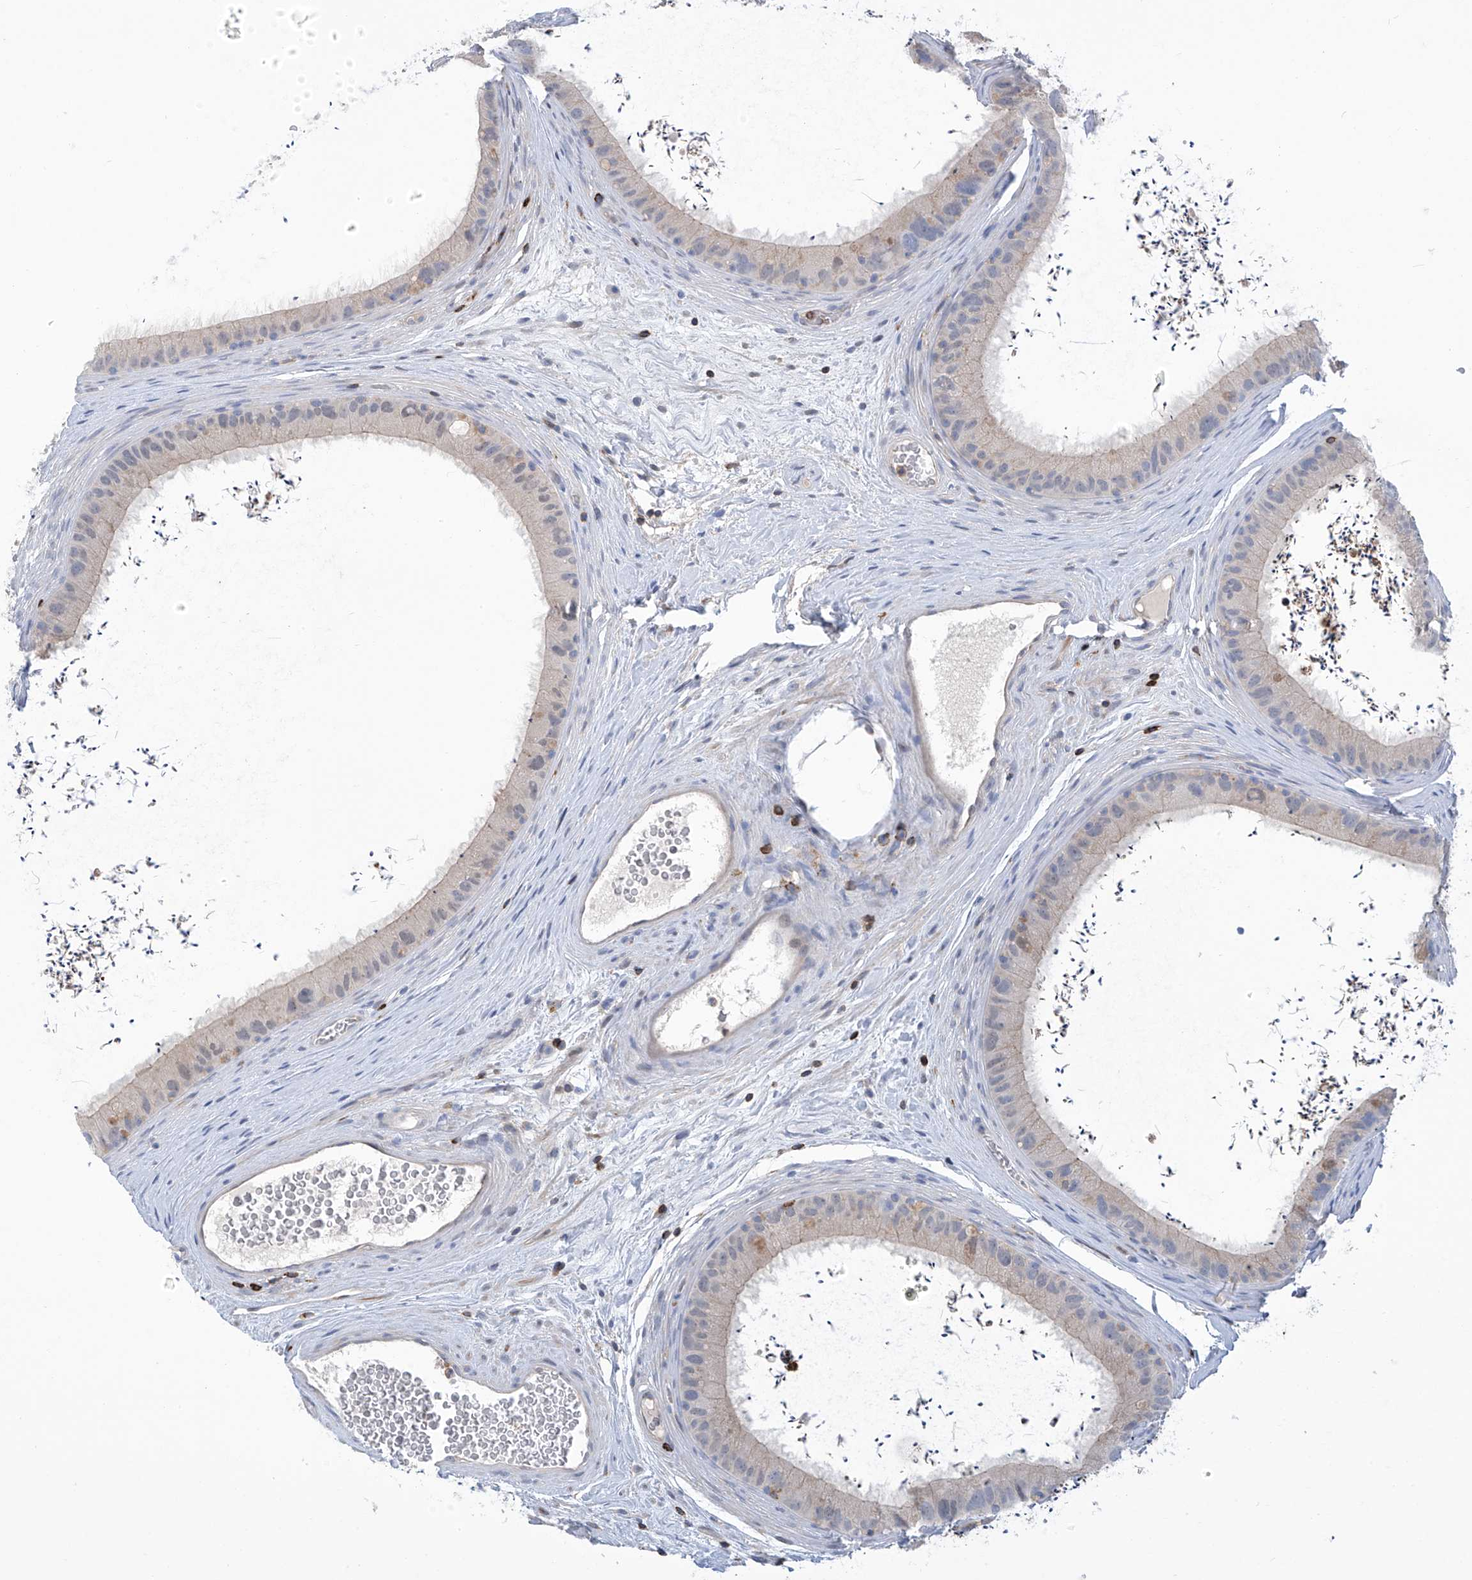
{"staining": {"intensity": "negative", "quantity": "none", "location": "none"}, "tissue": "epididymis", "cell_type": "Glandular cells", "image_type": "normal", "snomed": [{"axis": "morphology", "description": "Normal tissue, NOS"}, {"axis": "topography", "description": "Epididymis, spermatic cord, NOS"}], "caption": "This is a image of immunohistochemistry staining of normal epididymis, which shows no positivity in glandular cells. (DAB immunohistochemistry (IHC), high magnification).", "gene": "IBA57", "patient": {"sex": "male", "age": 50}}